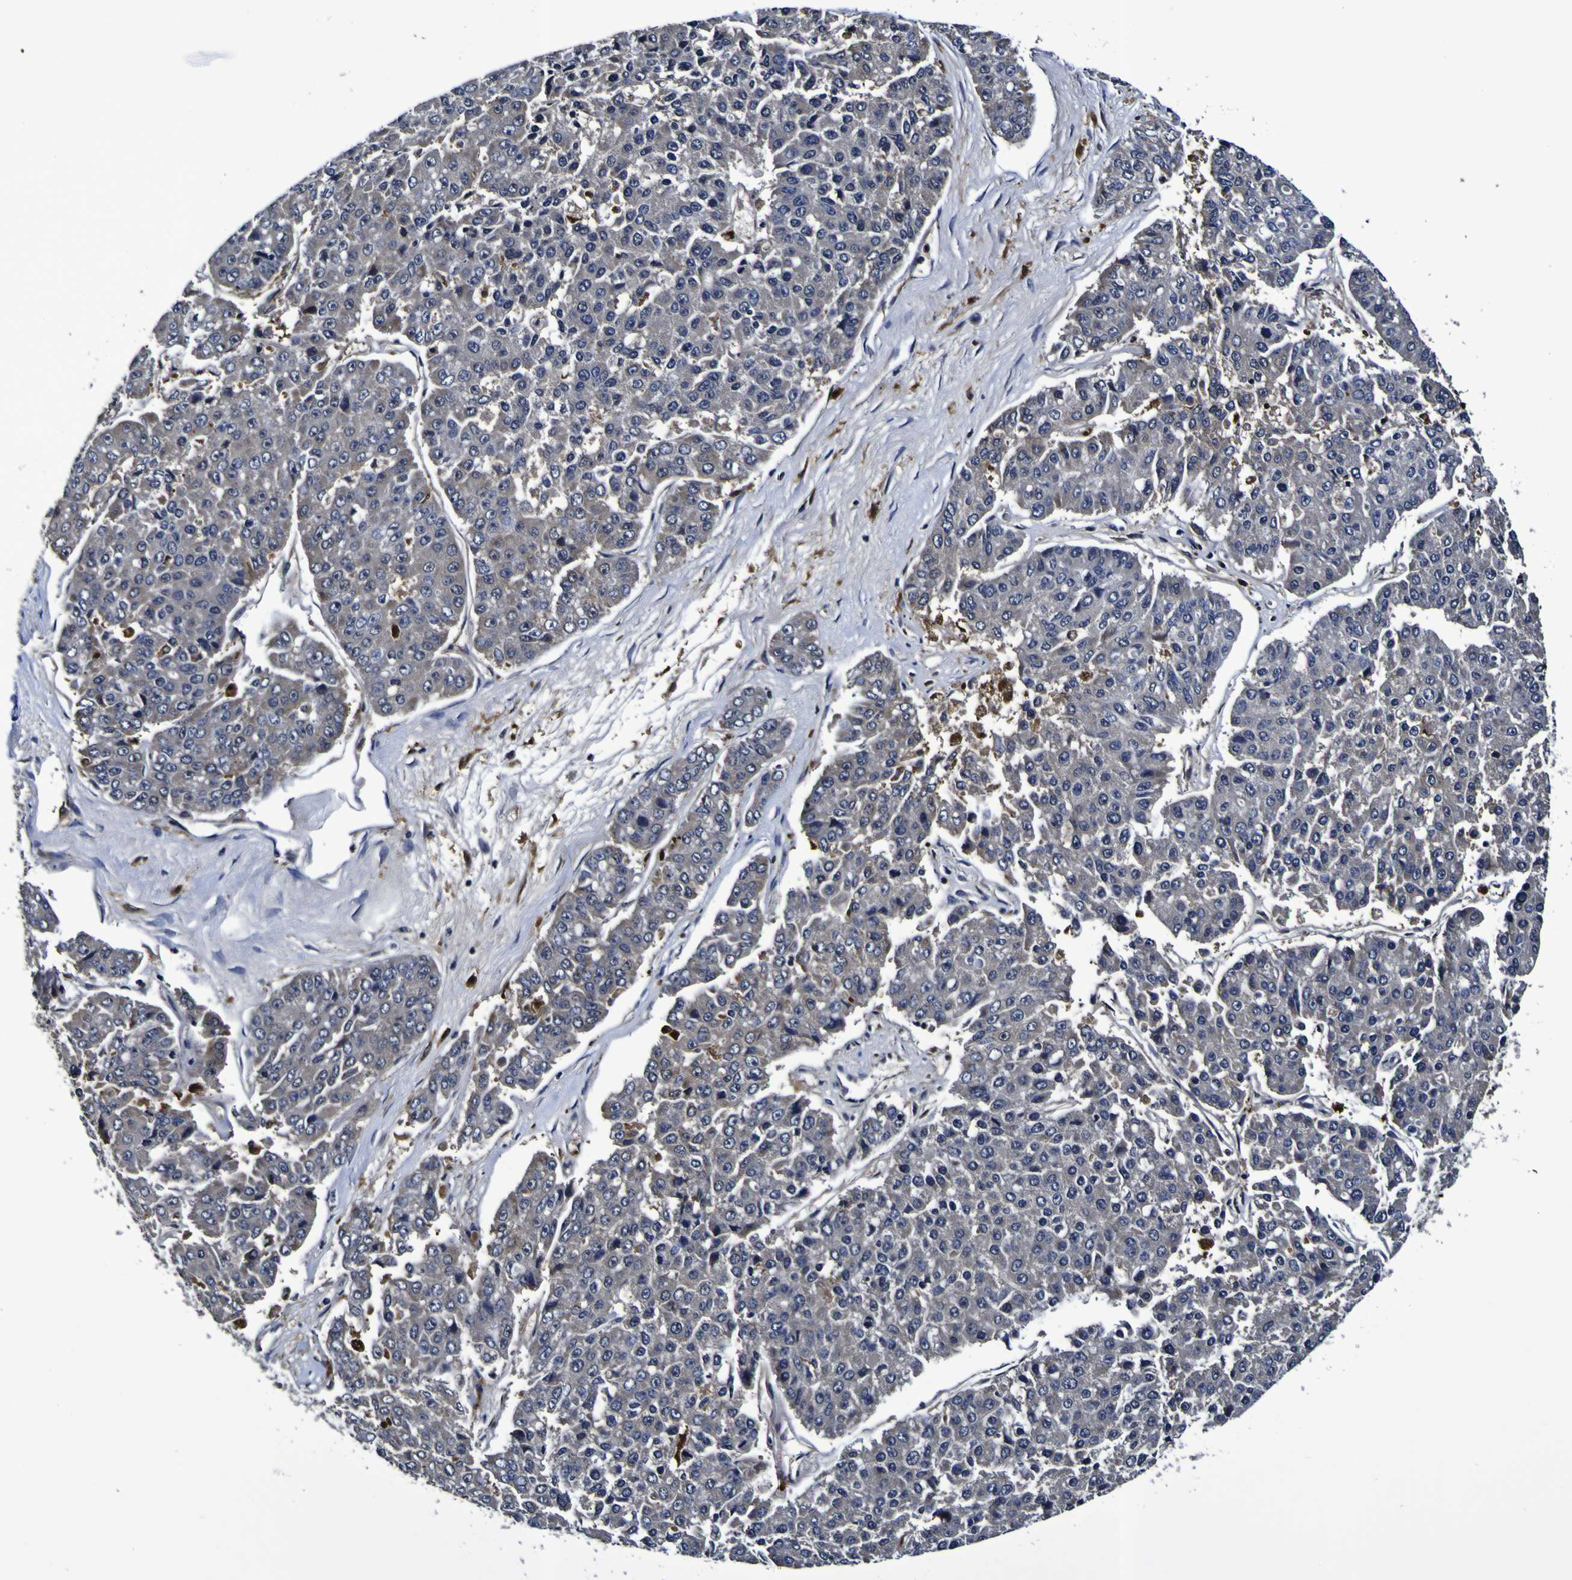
{"staining": {"intensity": "negative", "quantity": "none", "location": "none"}, "tissue": "pancreatic cancer", "cell_type": "Tumor cells", "image_type": "cancer", "snomed": [{"axis": "morphology", "description": "Adenocarcinoma, NOS"}, {"axis": "topography", "description": "Pancreas"}], "caption": "The IHC micrograph has no significant staining in tumor cells of pancreatic cancer tissue. Brightfield microscopy of immunohistochemistry stained with DAB (3,3'-diaminobenzidine) (brown) and hematoxylin (blue), captured at high magnification.", "gene": "GPX1", "patient": {"sex": "male", "age": 50}}